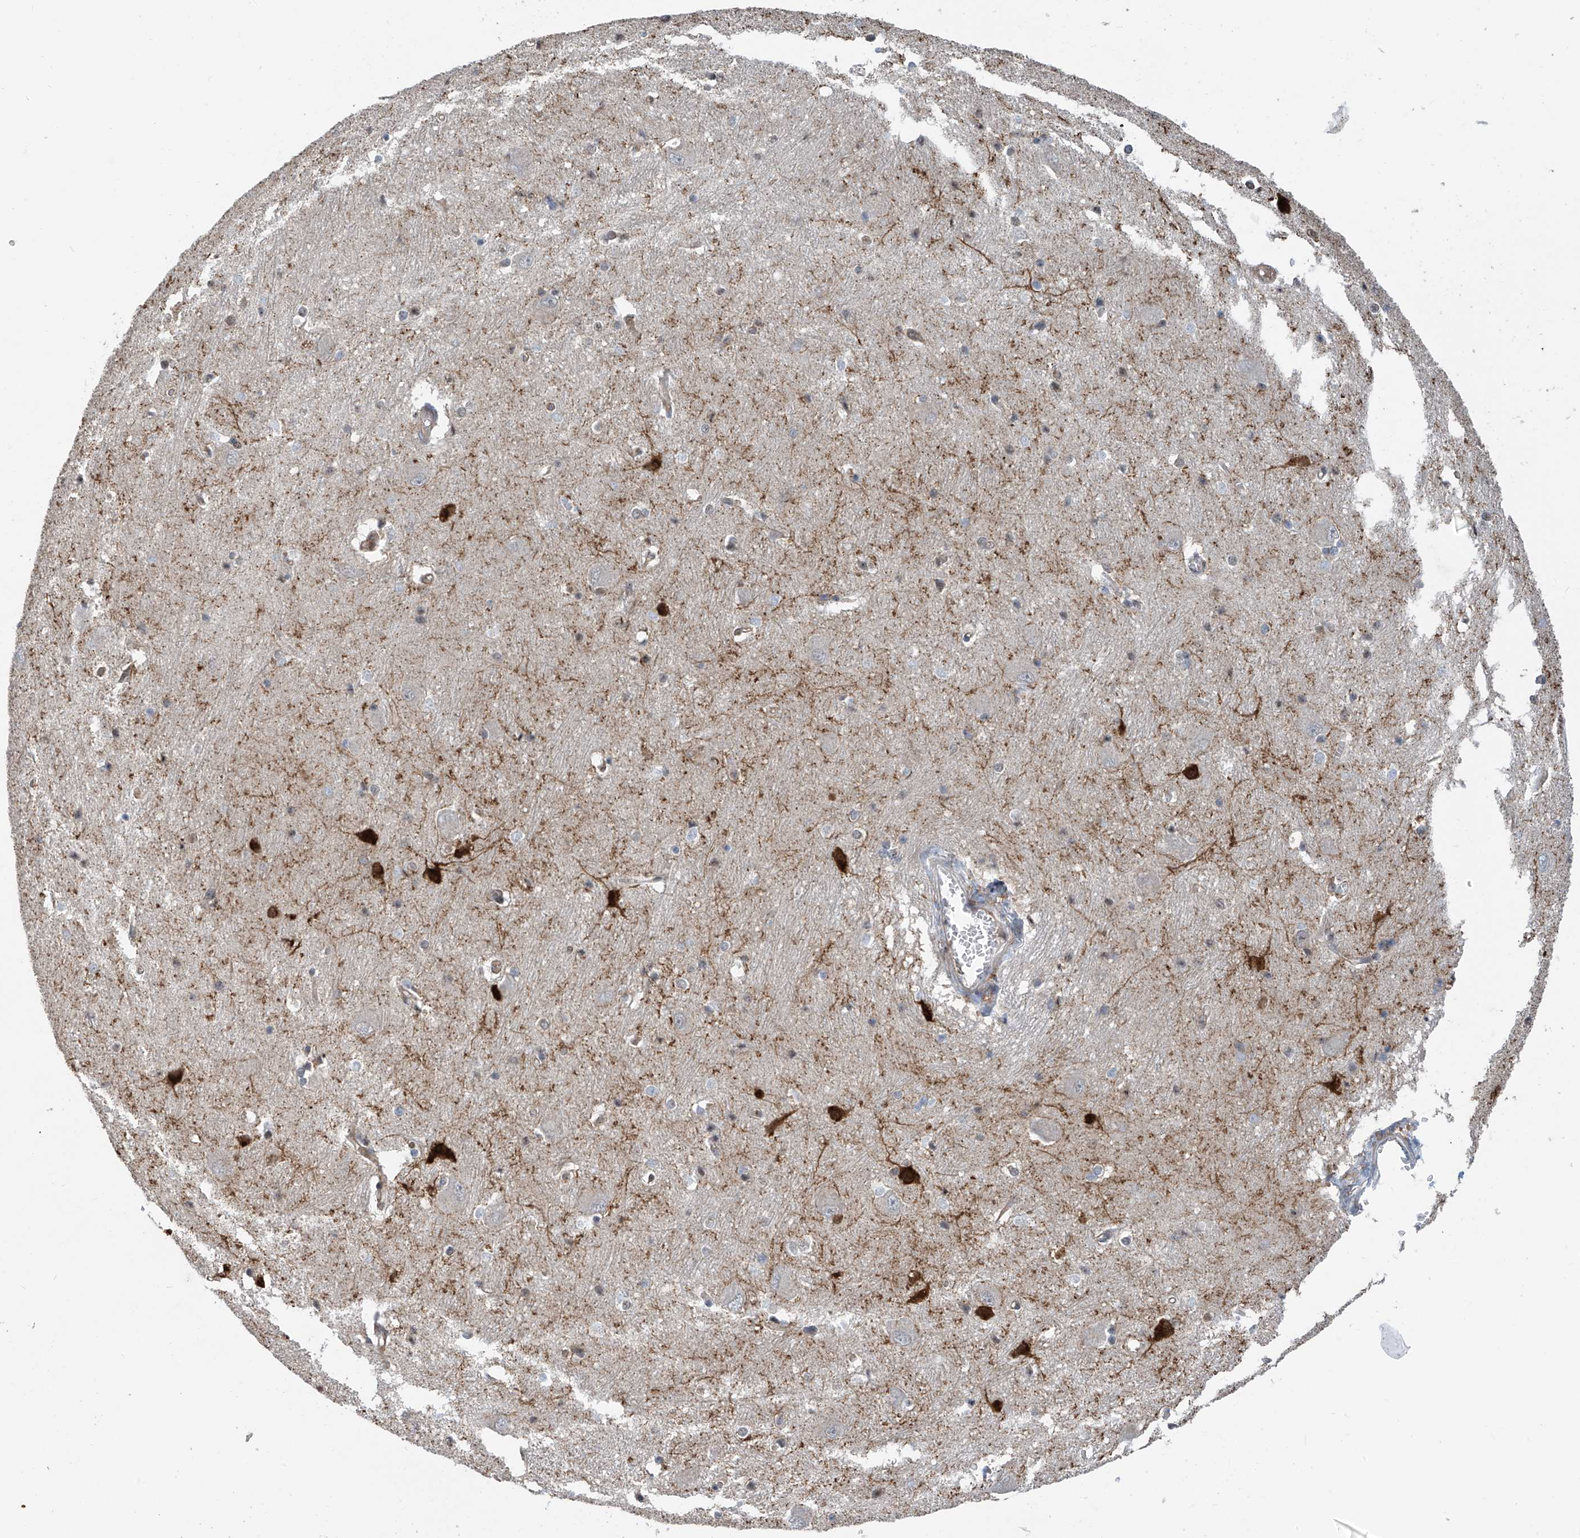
{"staining": {"intensity": "moderate", "quantity": "<25%", "location": "cytoplasmic/membranous"}, "tissue": "caudate", "cell_type": "Glial cells", "image_type": "normal", "snomed": [{"axis": "morphology", "description": "Normal tissue, NOS"}, {"axis": "topography", "description": "Lateral ventricle wall"}], "caption": "Immunohistochemistry (IHC) (DAB) staining of normal caudate exhibits moderate cytoplasmic/membranous protein positivity in approximately <25% of glial cells. (brown staining indicates protein expression, while blue staining denotes nuclei).", "gene": "CHPF", "patient": {"sex": "male", "age": 37}}